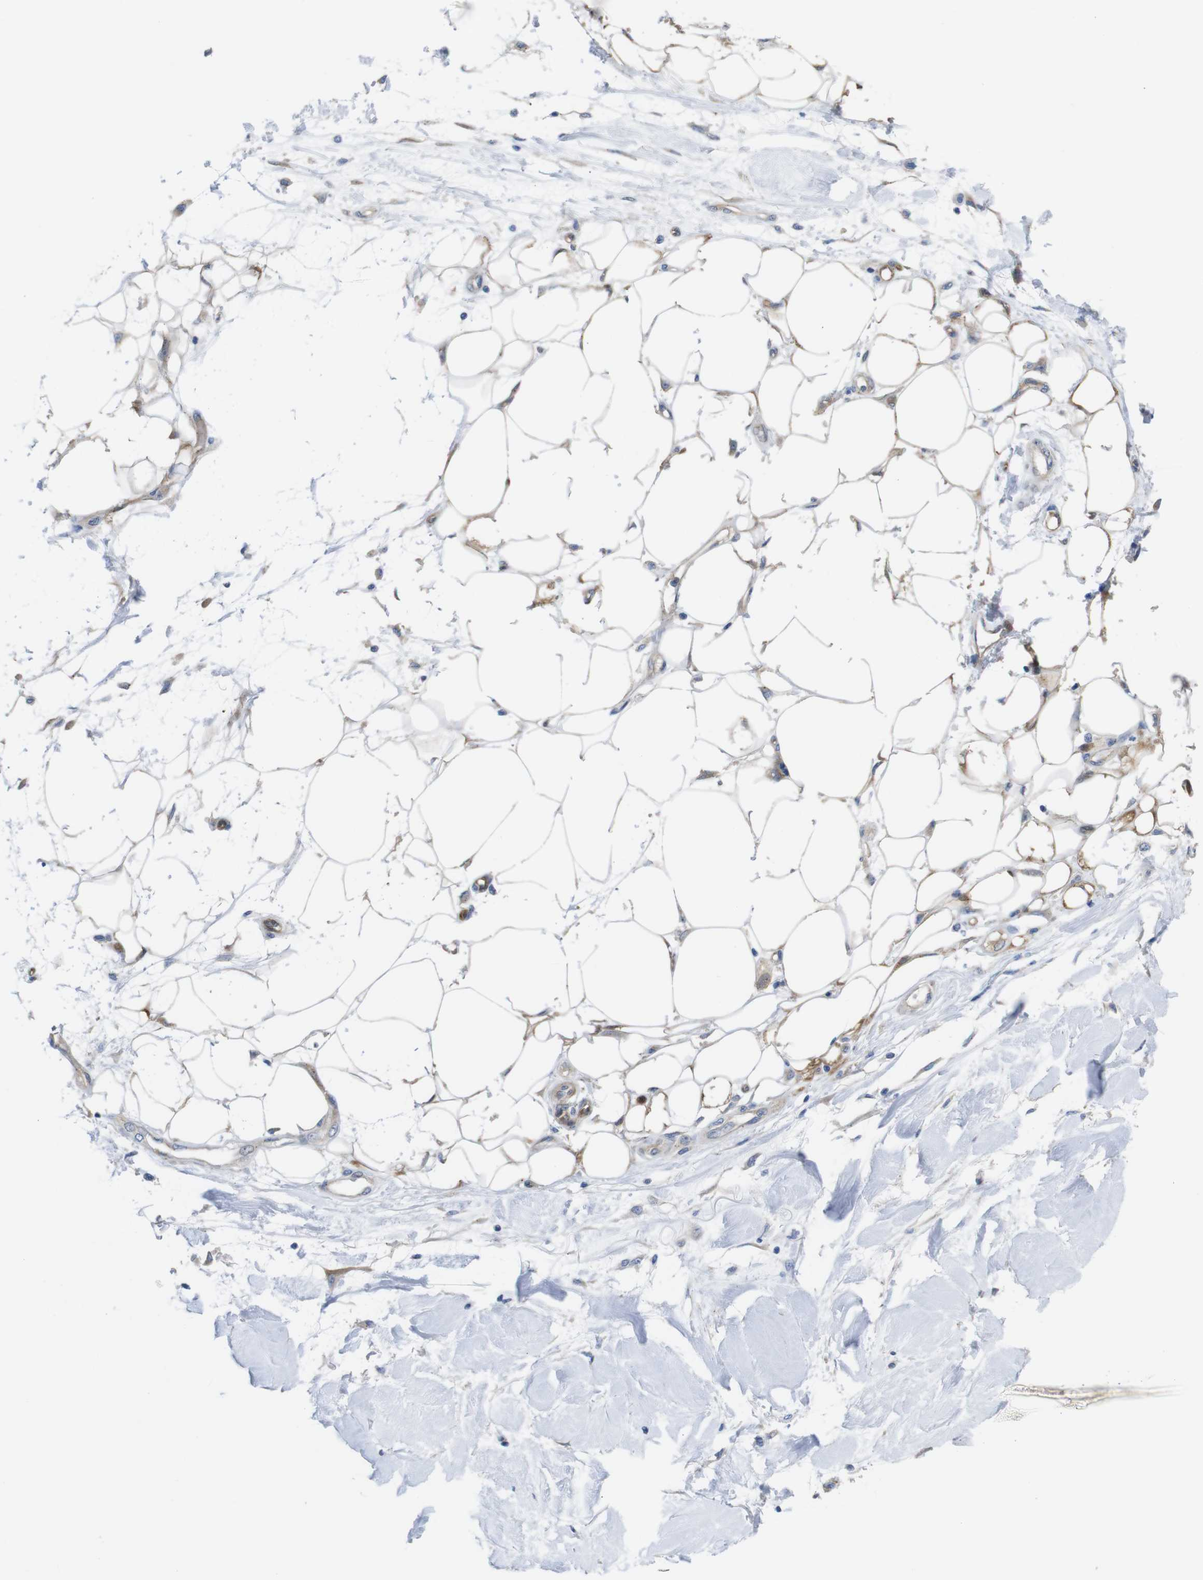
{"staining": {"intensity": "weak", "quantity": ">75%", "location": "cytoplasmic/membranous"}, "tissue": "adipose tissue", "cell_type": "Adipocytes", "image_type": "normal", "snomed": [{"axis": "morphology", "description": "Normal tissue, NOS"}, {"axis": "morphology", "description": "Squamous cell carcinoma, NOS"}, {"axis": "topography", "description": "Skin"}, {"axis": "topography", "description": "Peripheral nerve tissue"}], "caption": "A brown stain shows weak cytoplasmic/membranous staining of a protein in adipocytes of benign adipose tissue. (Brightfield microscopy of DAB IHC at high magnification).", "gene": "DDRGK1", "patient": {"sex": "male", "age": 83}}